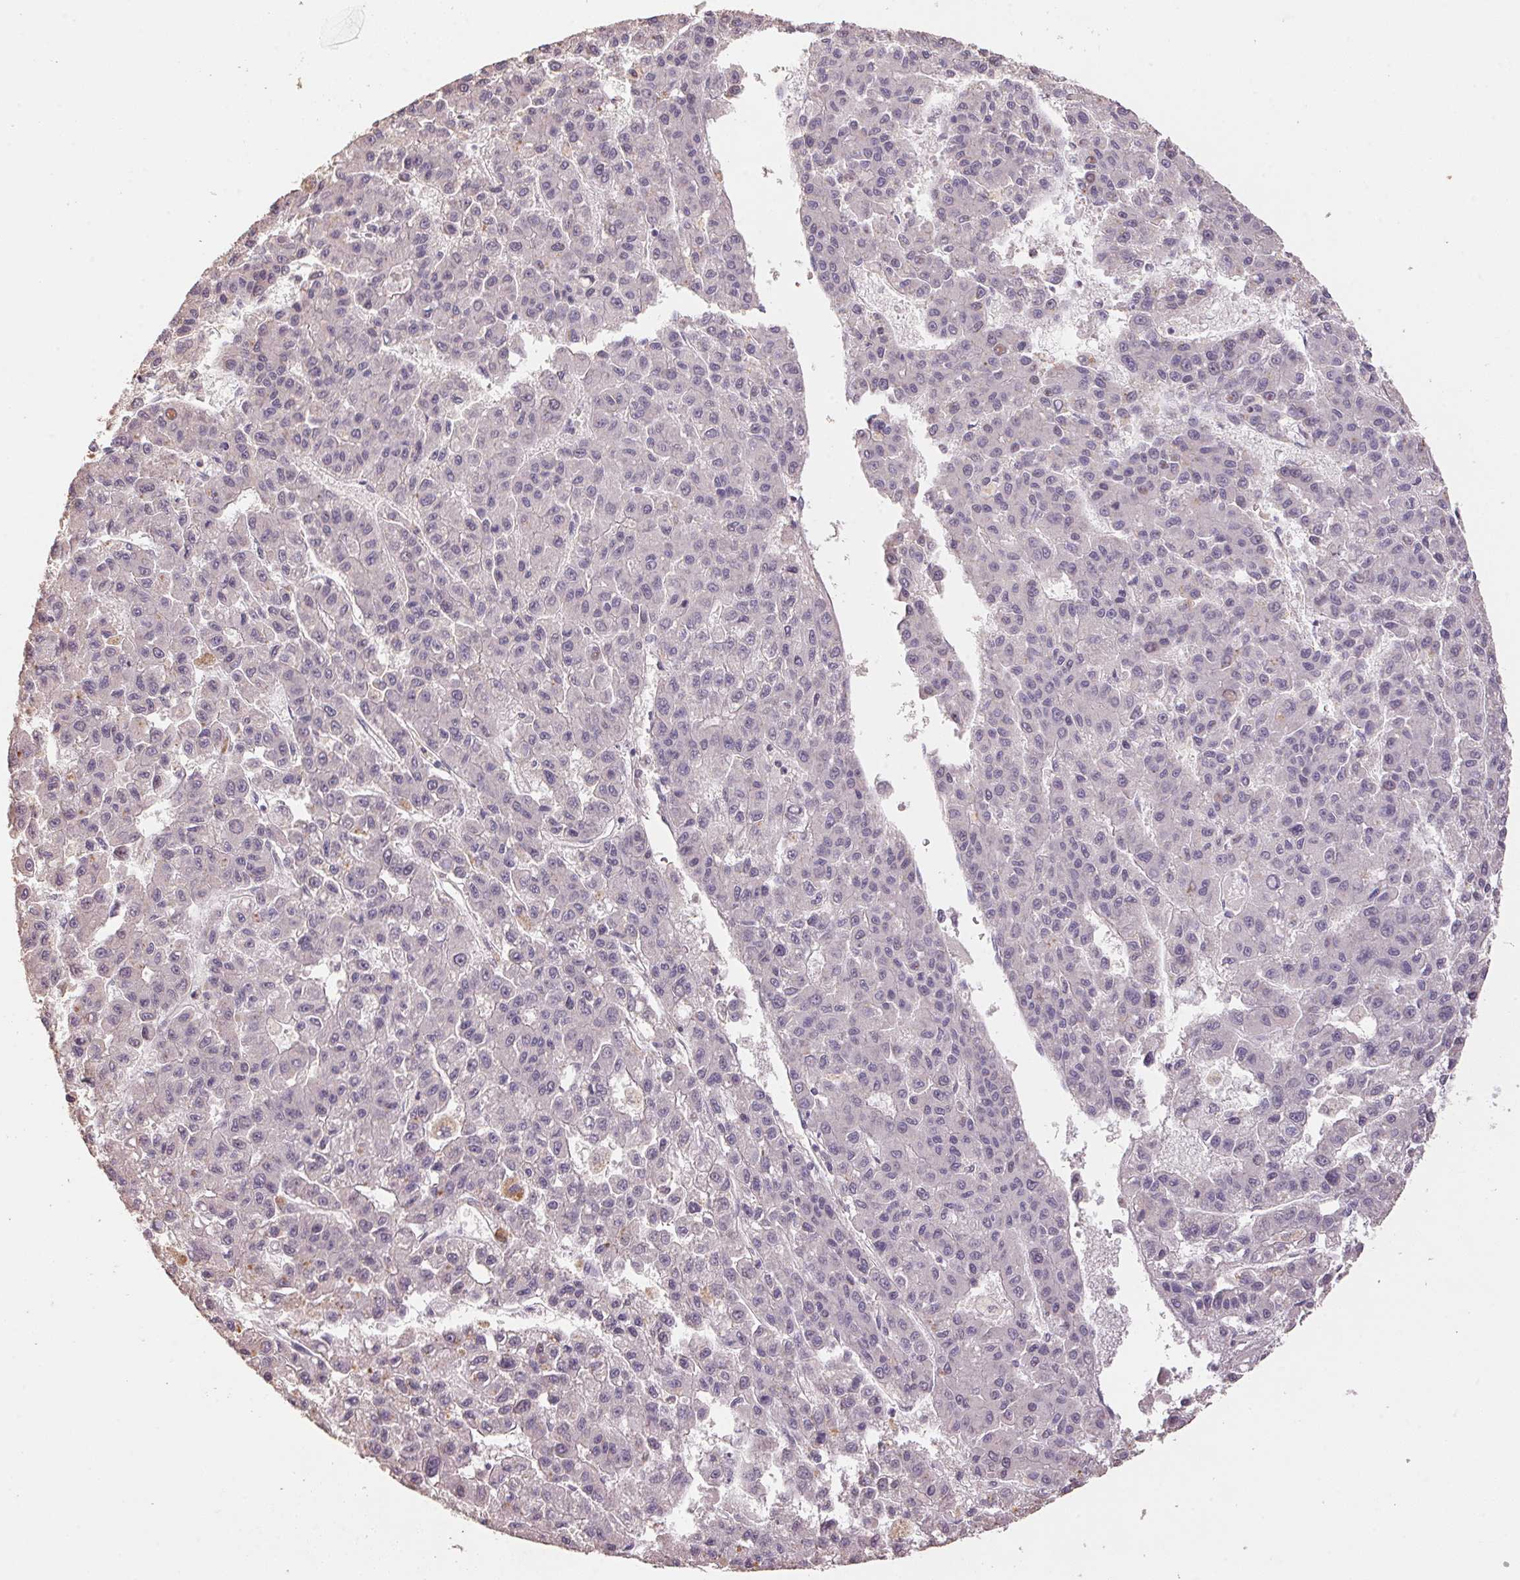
{"staining": {"intensity": "negative", "quantity": "none", "location": "none"}, "tissue": "liver cancer", "cell_type": "Tumor cells", "image_type": "cancer", "snomed": [{"axis": "morphology", "description": "Carcinoma, Hepatocellular, NOS"}, {"axis": "topography", "description": "Liver"}], "caption": "Liver cancer stained for a protein using IHC demonstrates no expression tumor cells.", "gene": "CENPF", "patient": {"sex": "male", "age": 70}}